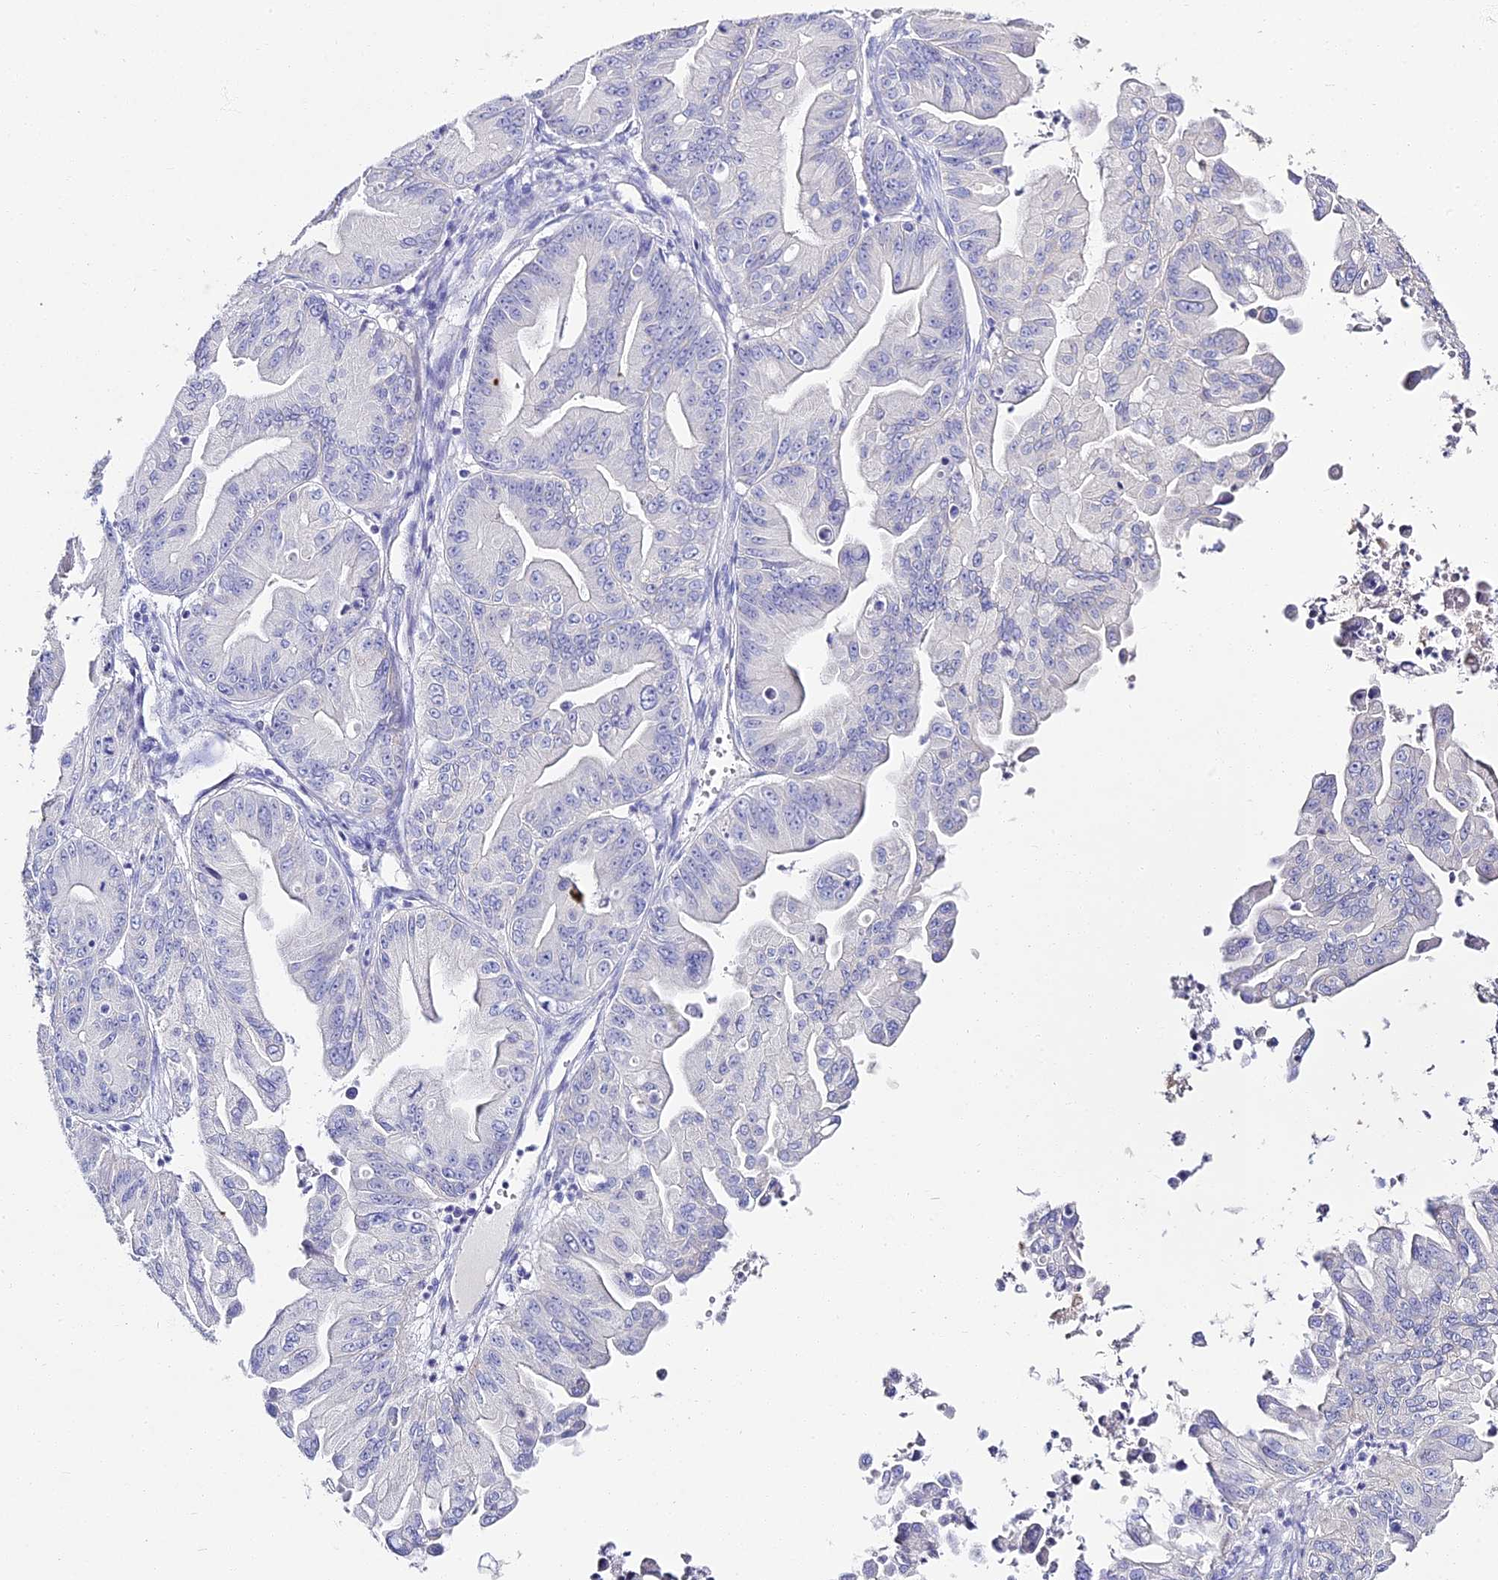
{"staining": {"intensity": "negative", "quantity": "none", "location": "none"}, "tissue": "ovarian cancer", "cell_type": "Tumor cells", "image_type": "cancer", "snomed": [{"axis": "morphology", "description": "Cystadenocarcinoma, mucinous, NOS"}, {"axis": "topography", "description": "Ovary"}], "caption": "Tumor cells show no significant staining in ovarian cancer (mucinous cystadenocarcinoma).", "gene": "ALPG", "patient": {"sex": "female", "age": 71}}